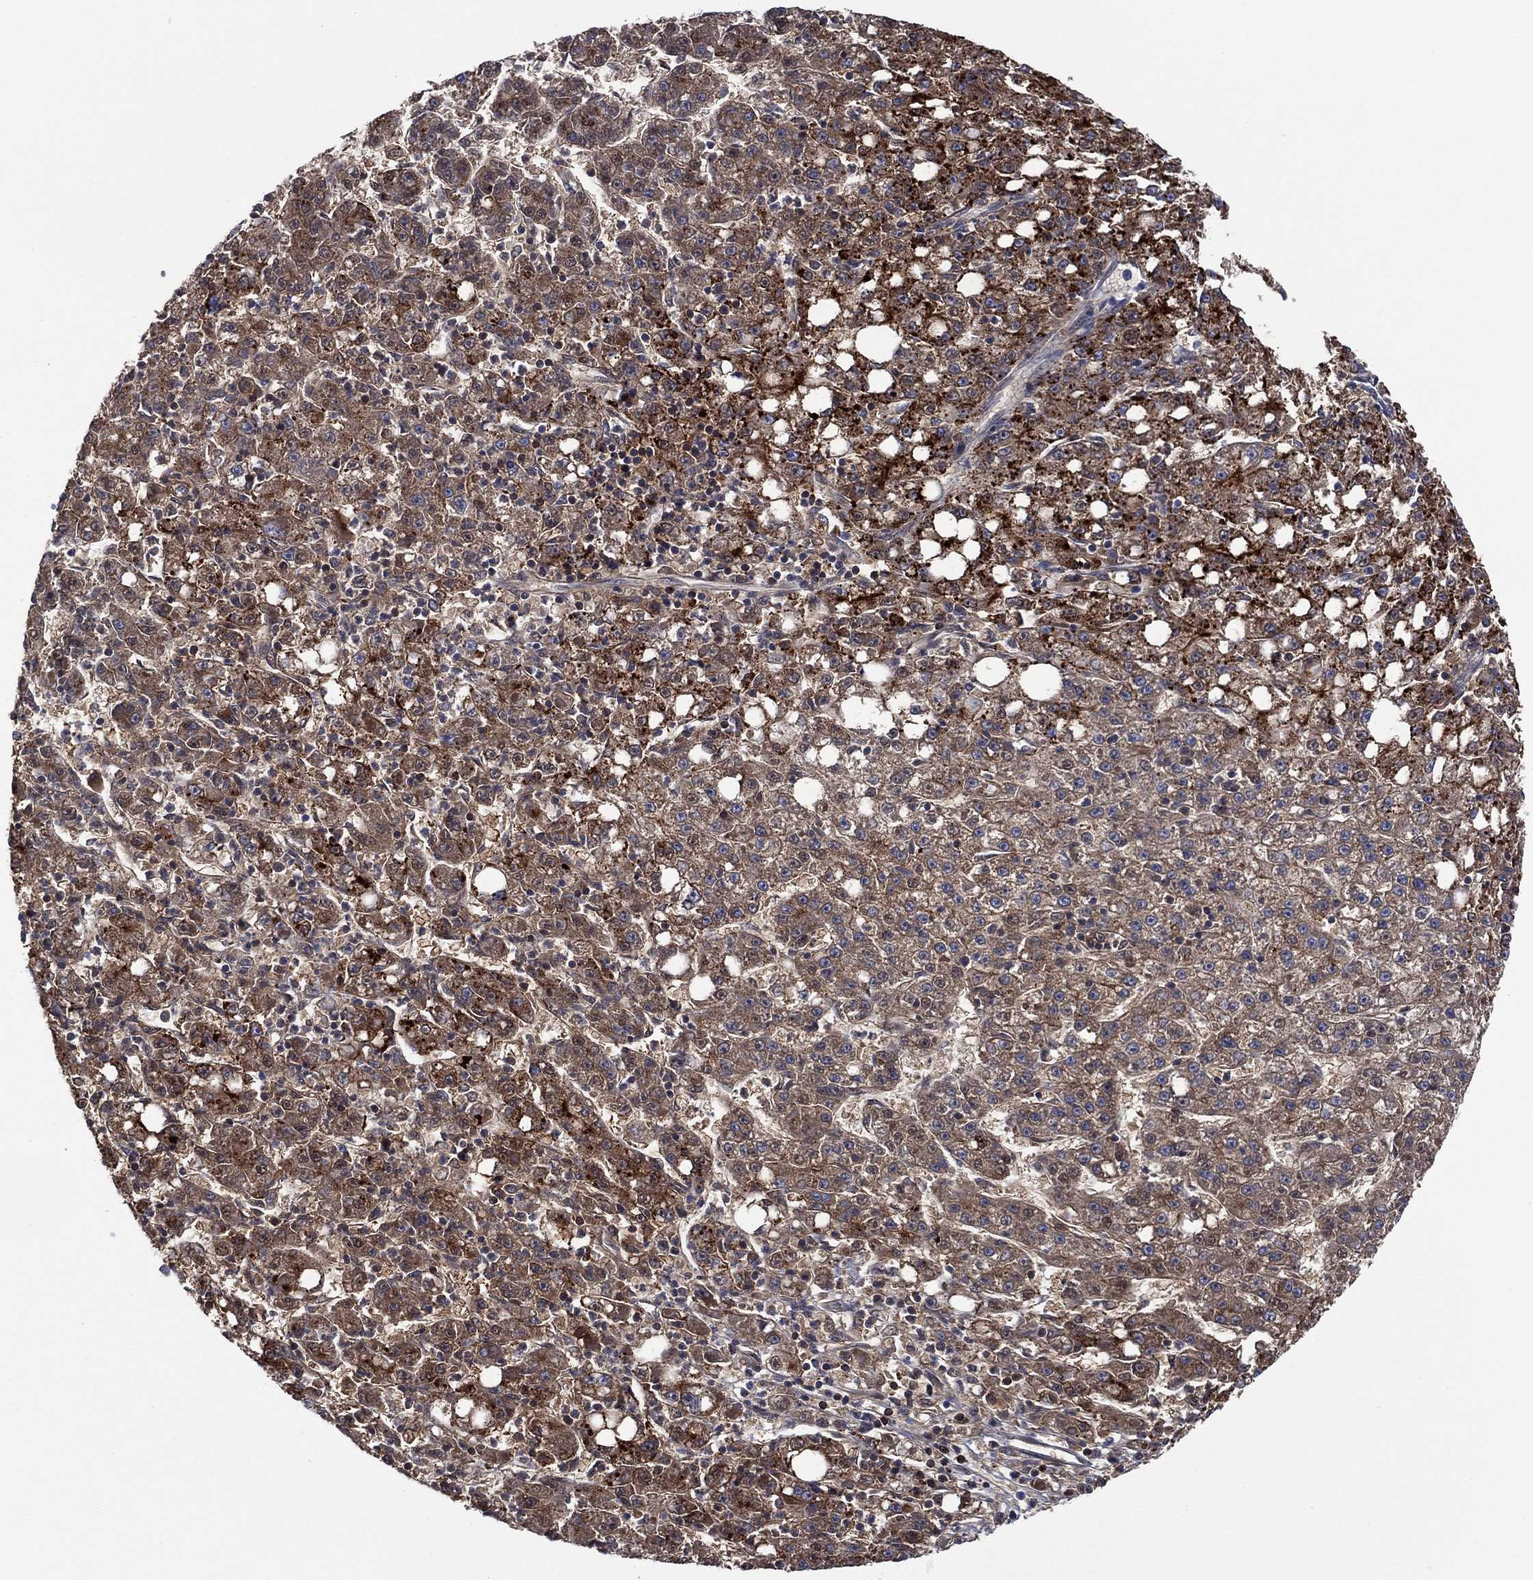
{"staining": {"intensity": "moderate", "quantity": "25%-75%", "location": "cytoplasmic/membranous"}, "tissue": "liver cancer", "cell_type": "Tumor cells", "image_type": "cancer", "snomed": [{"axis": "morphology", "description": "Carcinoma, Hepatocellular, NOS"}, {"axis": "topography", "description": "Liver"}], "caption": "Immunohistochemical staining of liver hepatocellular carcinoma reveals moderate cytoplasmic/membranous protein expression in about 25%-75% of tumor cells.", "gene": "DPP4", "patient": {"sex": "female", "age": 65}}